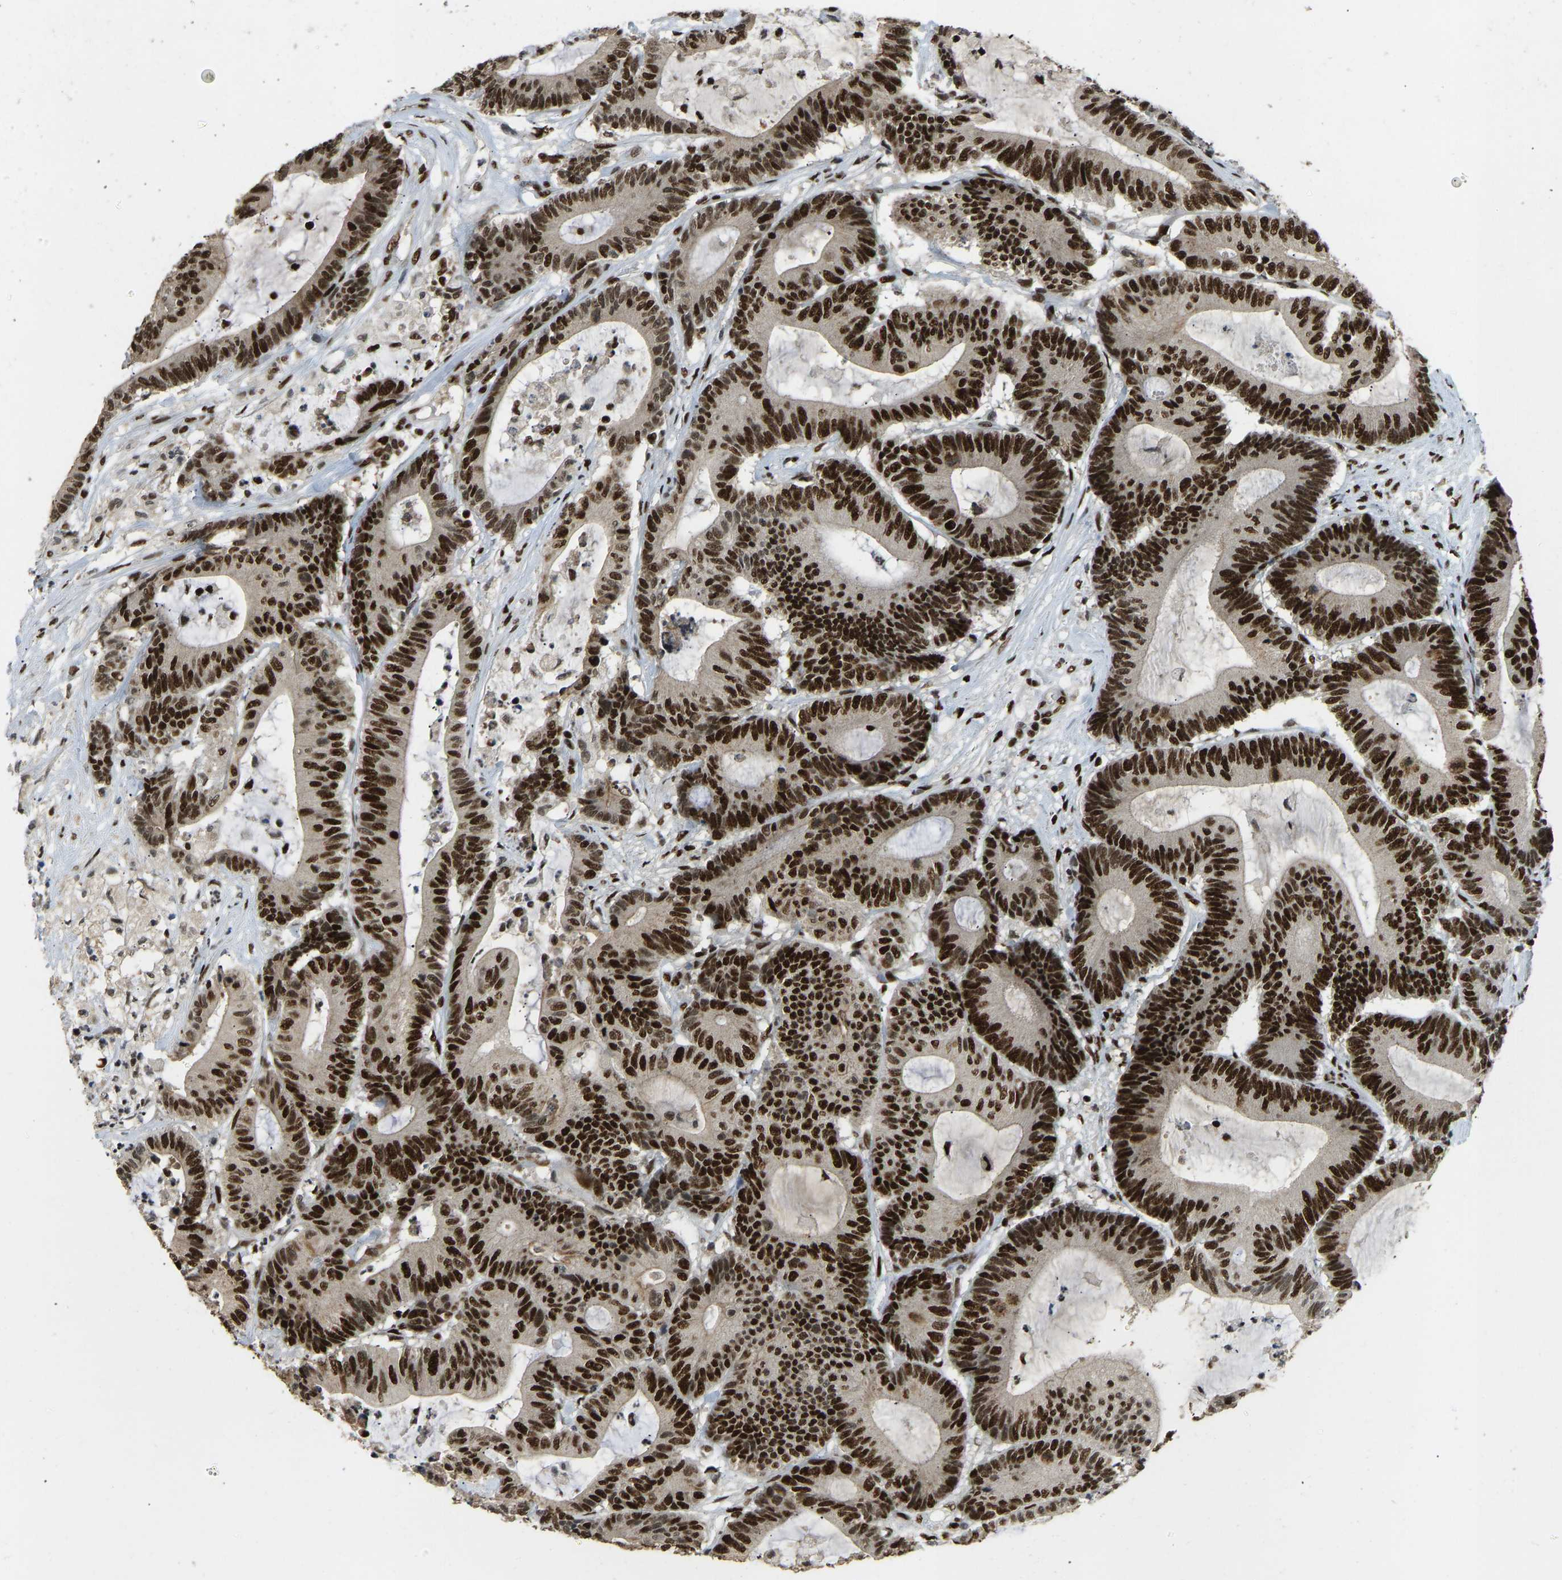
{"staining": {"intensity": "strong", "quantity": ">75%", "location": "nuclear"}, "tissue": "colorectal cancer", "cell_type": "Tumor cells", "image_type": "cancer", "snomed": [{"axis": "morphology", "description": "Adenocarcinoma, NOS"}, {"axis": "topography", "description": "Colon"}], "caption": "Protein analysis of colorectal cancer (adenocarcinoma) tissue displays strong nuclear staining in about >75% of tumor cells. (Brightfield microscopy of DAB IHC at high magnification).", "gene": "FOXK1", "patient": {"sex": "female", "age": 84}}